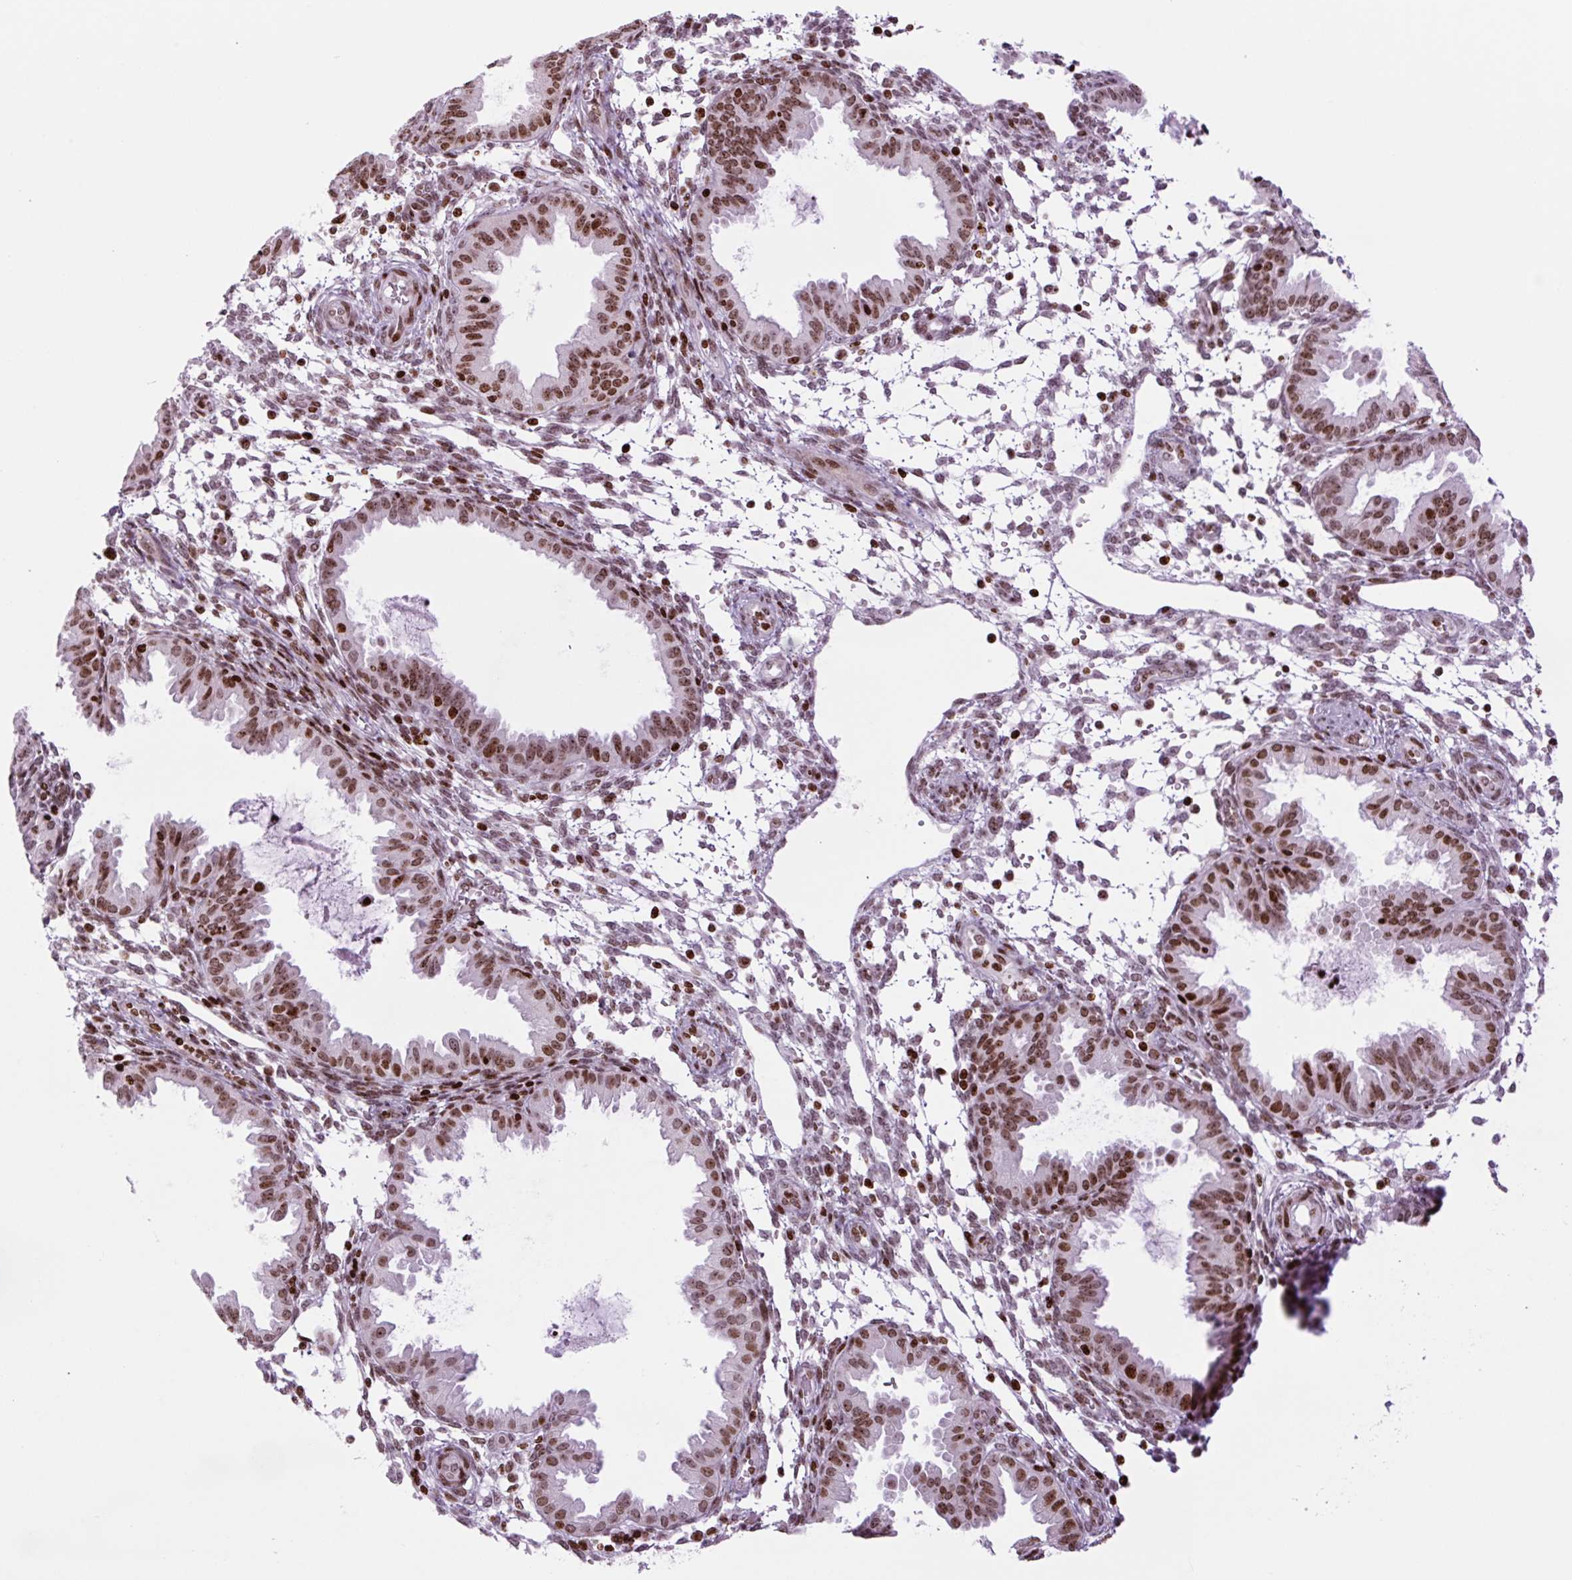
{"staining": {"intensity": "moderate", "quantity": ">75%", "location": "nuclear"}, "tissue": "endometrium", "cell_type": "Cells in endometrial stroma", "image_type": "normal", "snomed": [{"axis": "morphology", "description": "Normal tissue, NOS"}, {"axis": "topography", "description": "Endometrium"}], "caption": "Benign endometrium was stained to show a protein in brown. There is medium levels of moderate nuclear positivity in approximately >75% of cells in endometrial stroma.", "gene": "H1", "patient": {"sex": "female", "age": 33}}